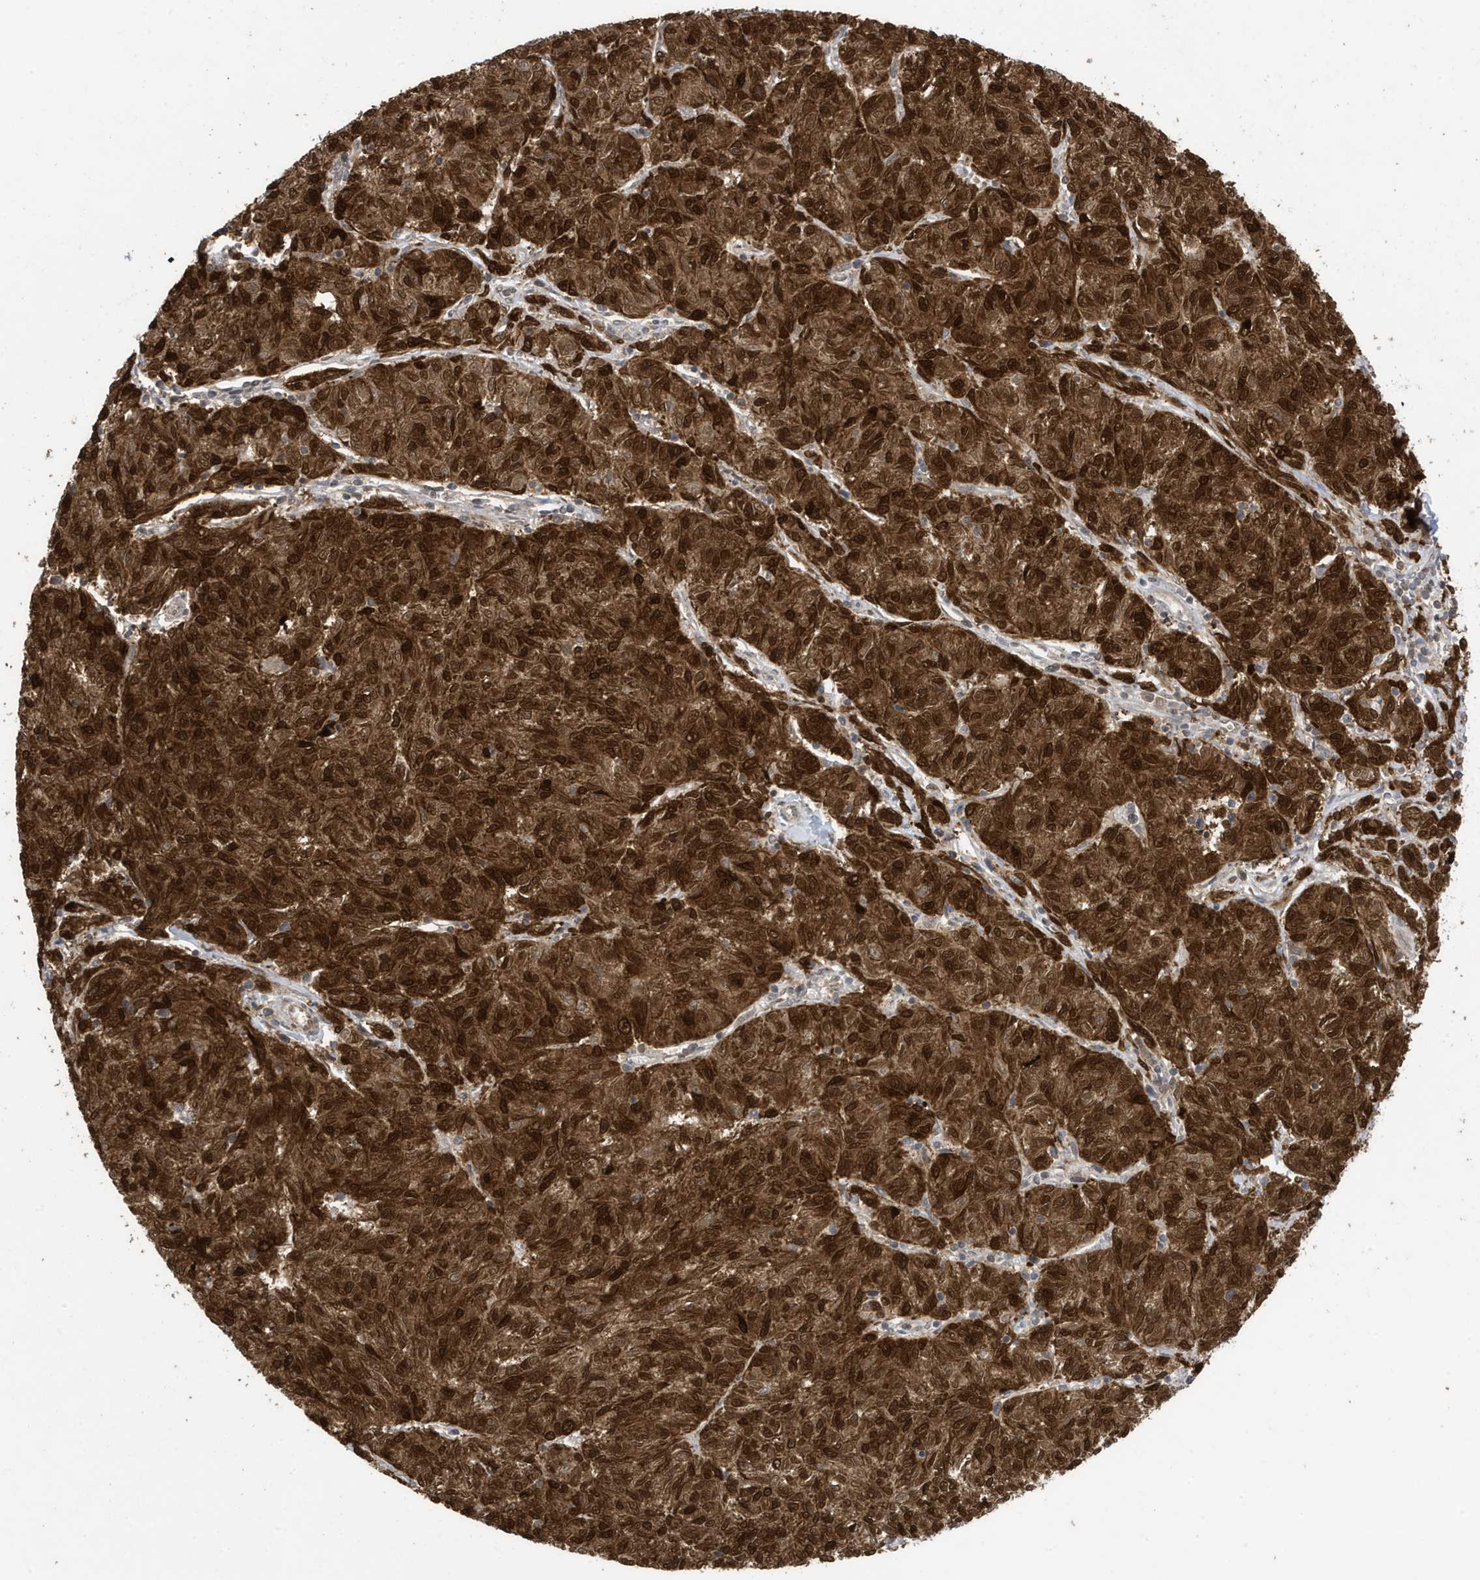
{"staining": {"intensity": "strong", "quantity": ">75%", "location": "cytoplasmic/membranous,nuclear"}, "tissue": "melanoma", "cell_type": "Tumor cells", "image_type": "cancer", "snomed": [{"axis": "morphology", "description": "Malignant melanoma, NOS"}, {"axis": "topography", "description": "Skin"}], "caption": "IHC photomicrograph of human melanoma stained for a protein (brown), which reveals high levels of strong cytoplasmic/membranous and nuclear expression in approximately >75% of tumor cells.", "gene": "UBQLN1", "patient": {"sex": "female", "age": 72}}